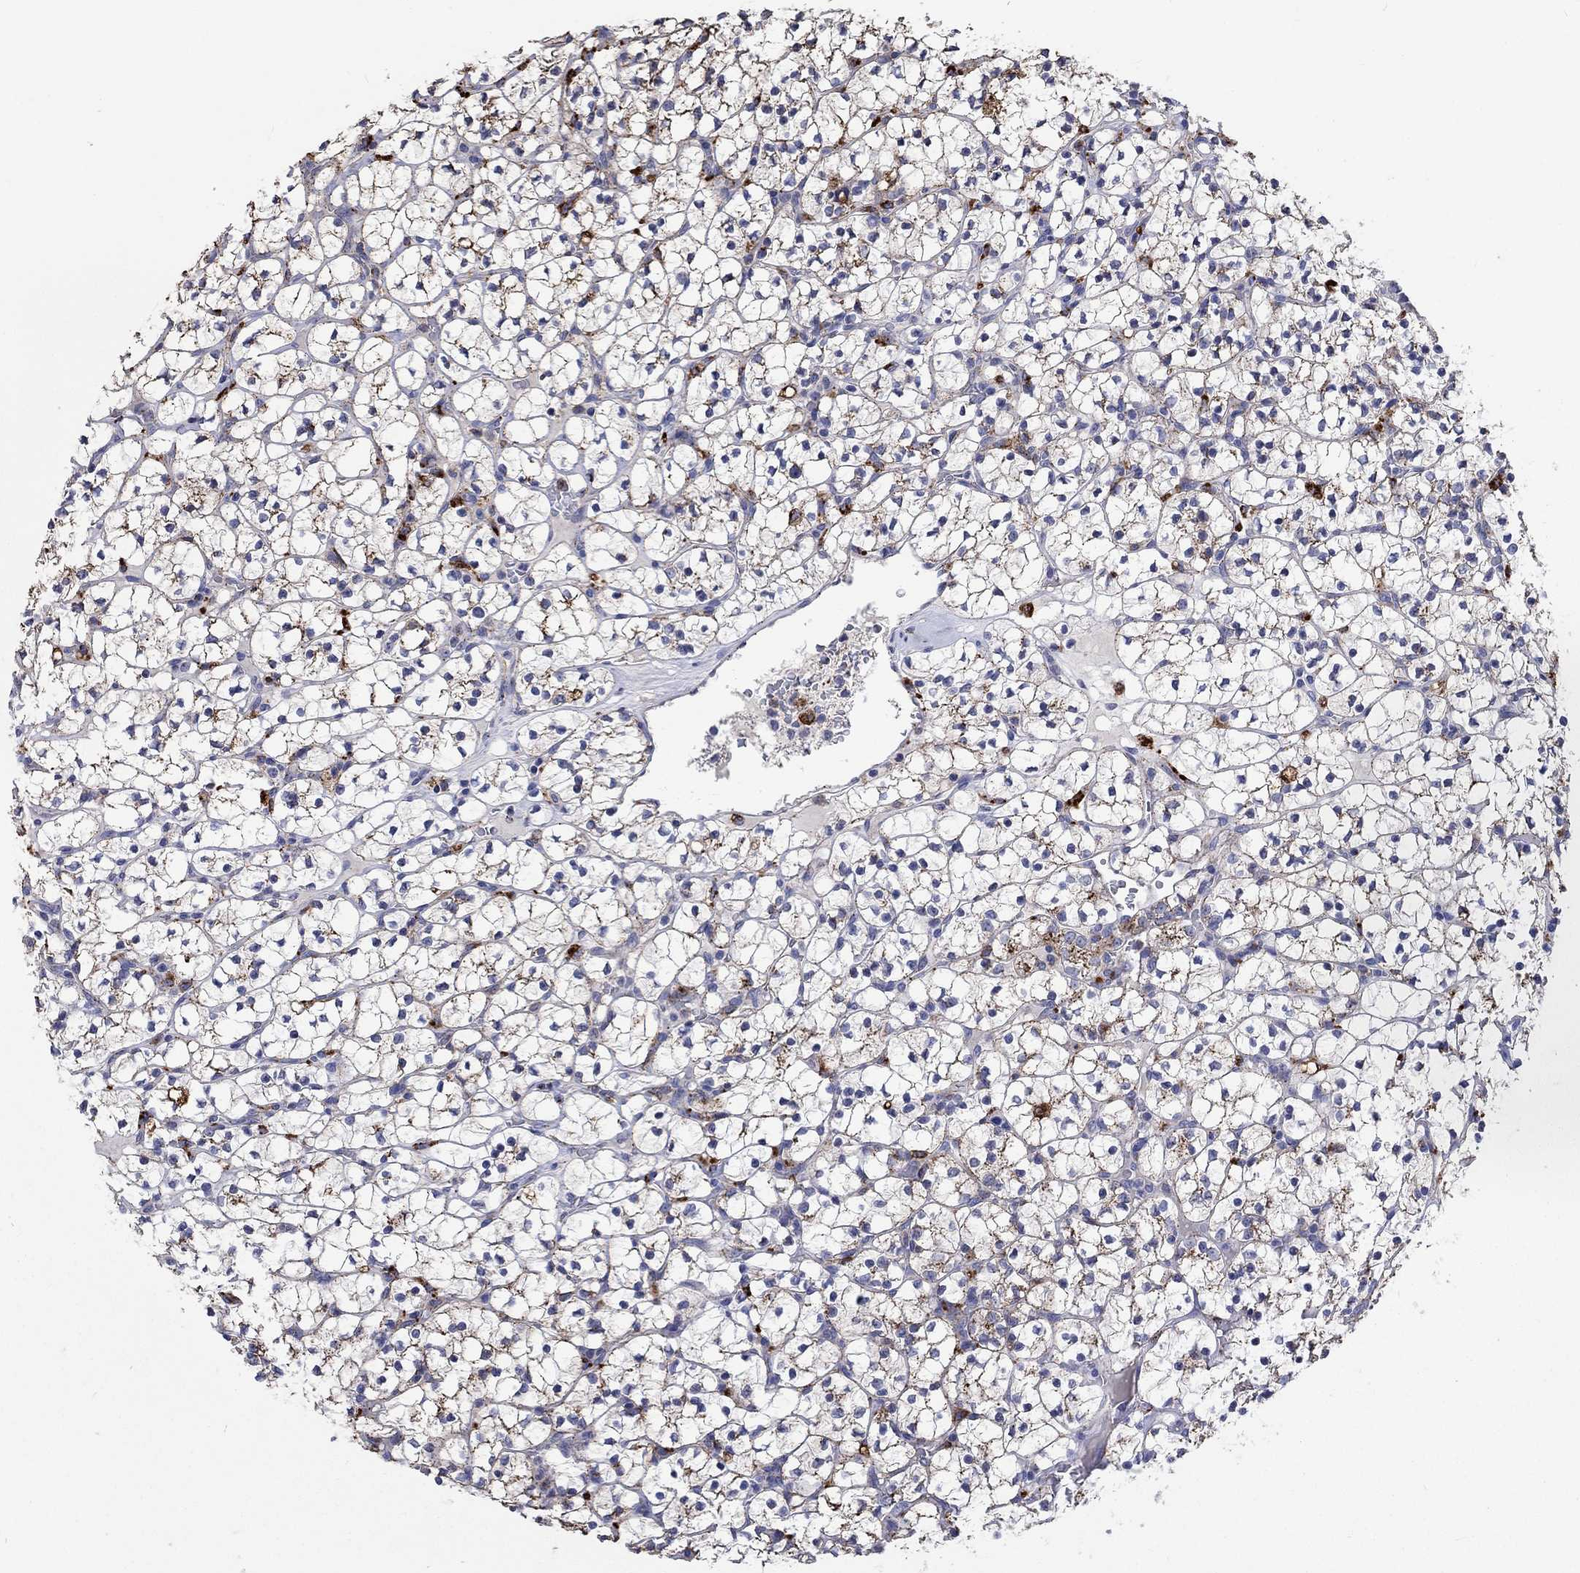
{"staining": {"intensity": "strong", "quantity": "<25%", "location": "cytoplasmic/membranous"}, "tissue": "renal cancer", "cell_type": "Tumor cells", "image_type": "cancer", "snomed": [{"axis": "morphology", "description": "Adenocarcinoma, NOS"}, {"axis": "topography", "description": "Kidney"}], "caption": "Protein analysis of renal cancer (adenocarcinoma) tissue reveals strong cytoplasmic/membranous expression in approximately <25% of tumor cells.", "gene": "CTSB", "patient": {"sex": "female", "age": 89}}